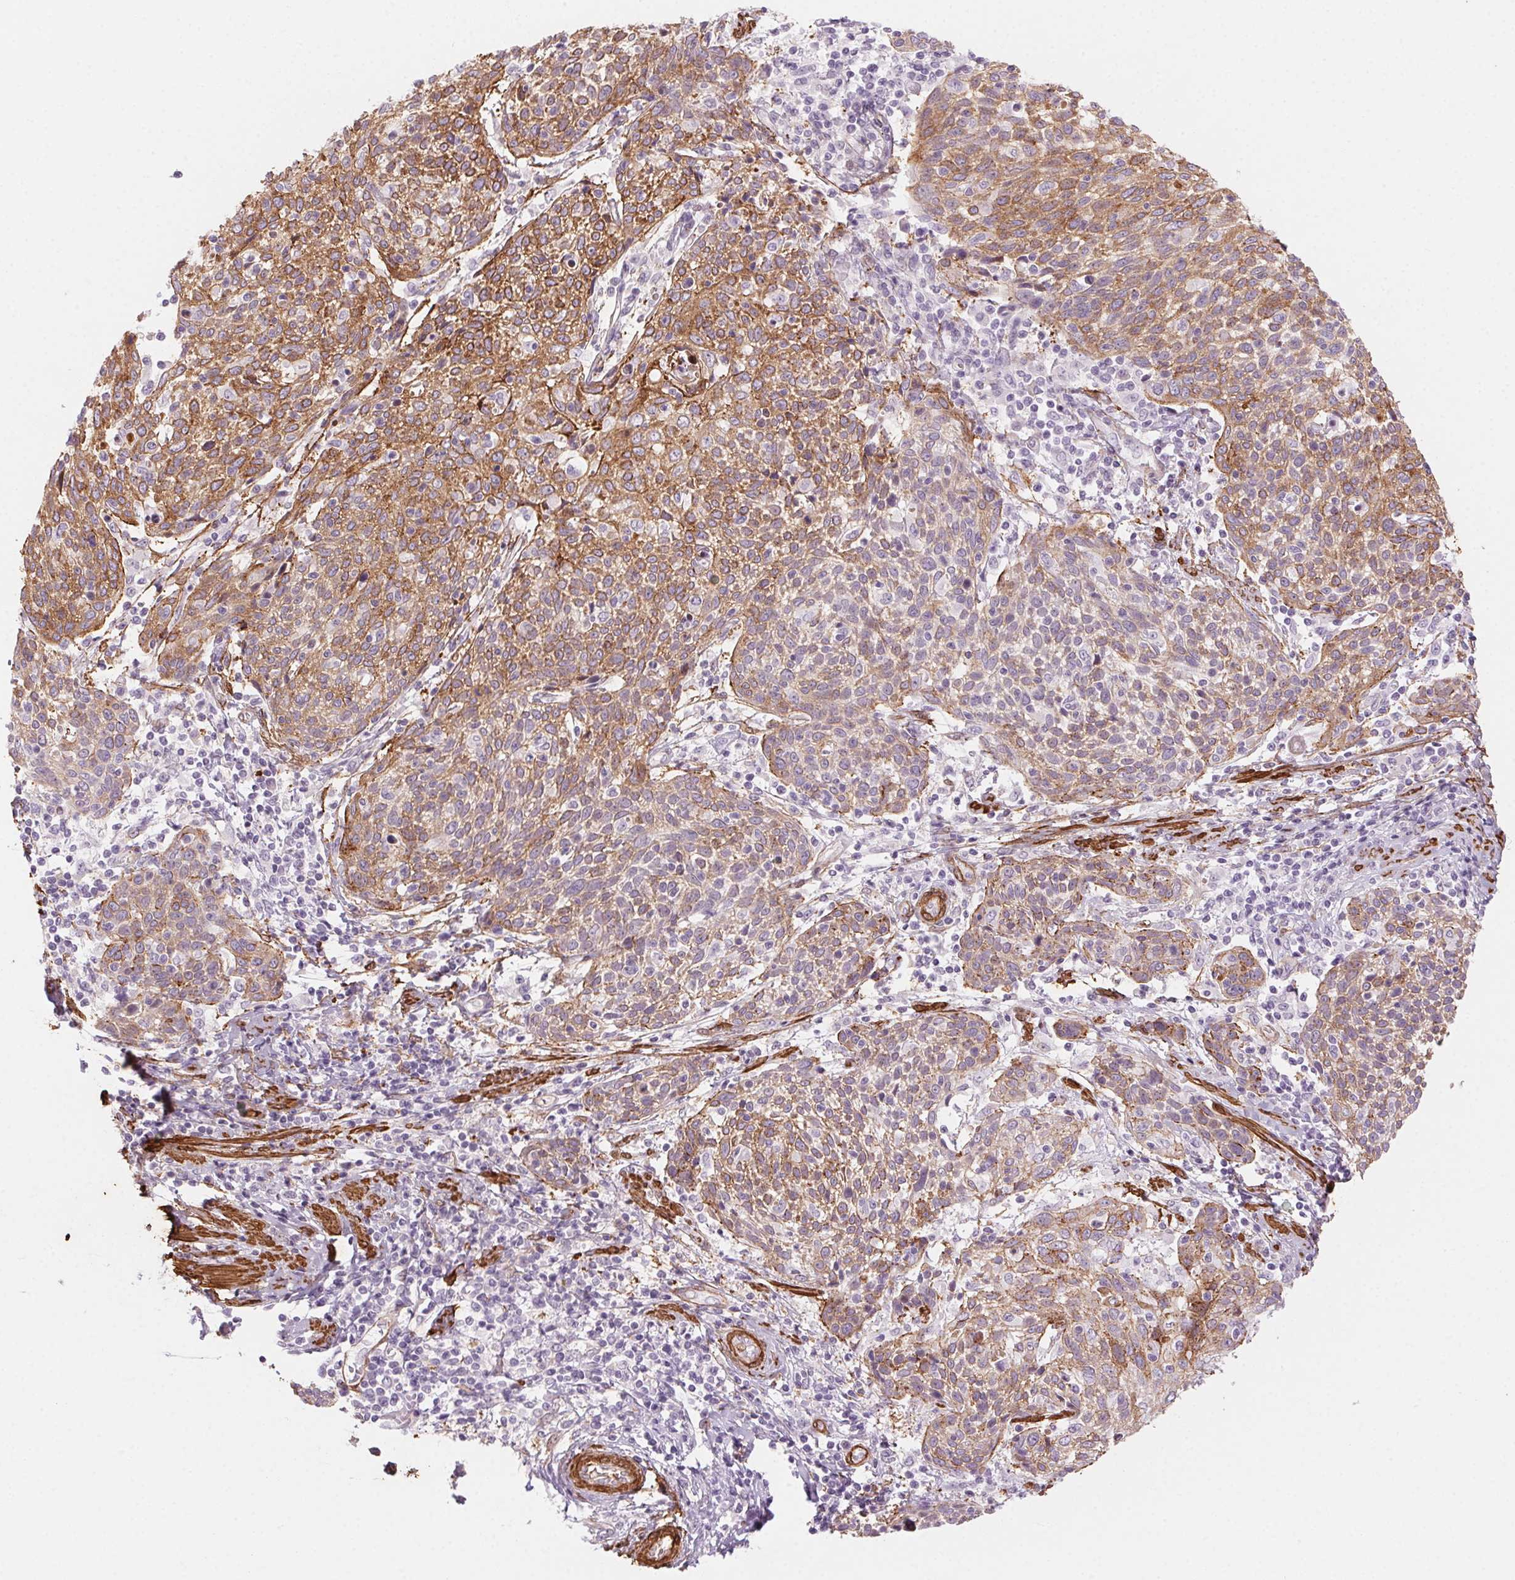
{"staining": {"intensity": "moderate", "quantity": ">75%", "location": "cytoplasmic/membranous"}, "tissue": "cervical cancer", "cell_type": "Tumor cells", "image_type": "cancer", "snomed": [{"axis": "morphology", "description": "Squamous cell carcinoma, NOS"}, {"axis": "topography", "description": "Cervix"}], "caption": "Immunohistochemistry (IHC) of squamous cell carcinoma (cervical) shows medium levels of moderate cytoplasmic/membranous expression in about >75% of tumor cells.", "gene": "GPX8", "patient": {"sex": "female", "age": 61}}